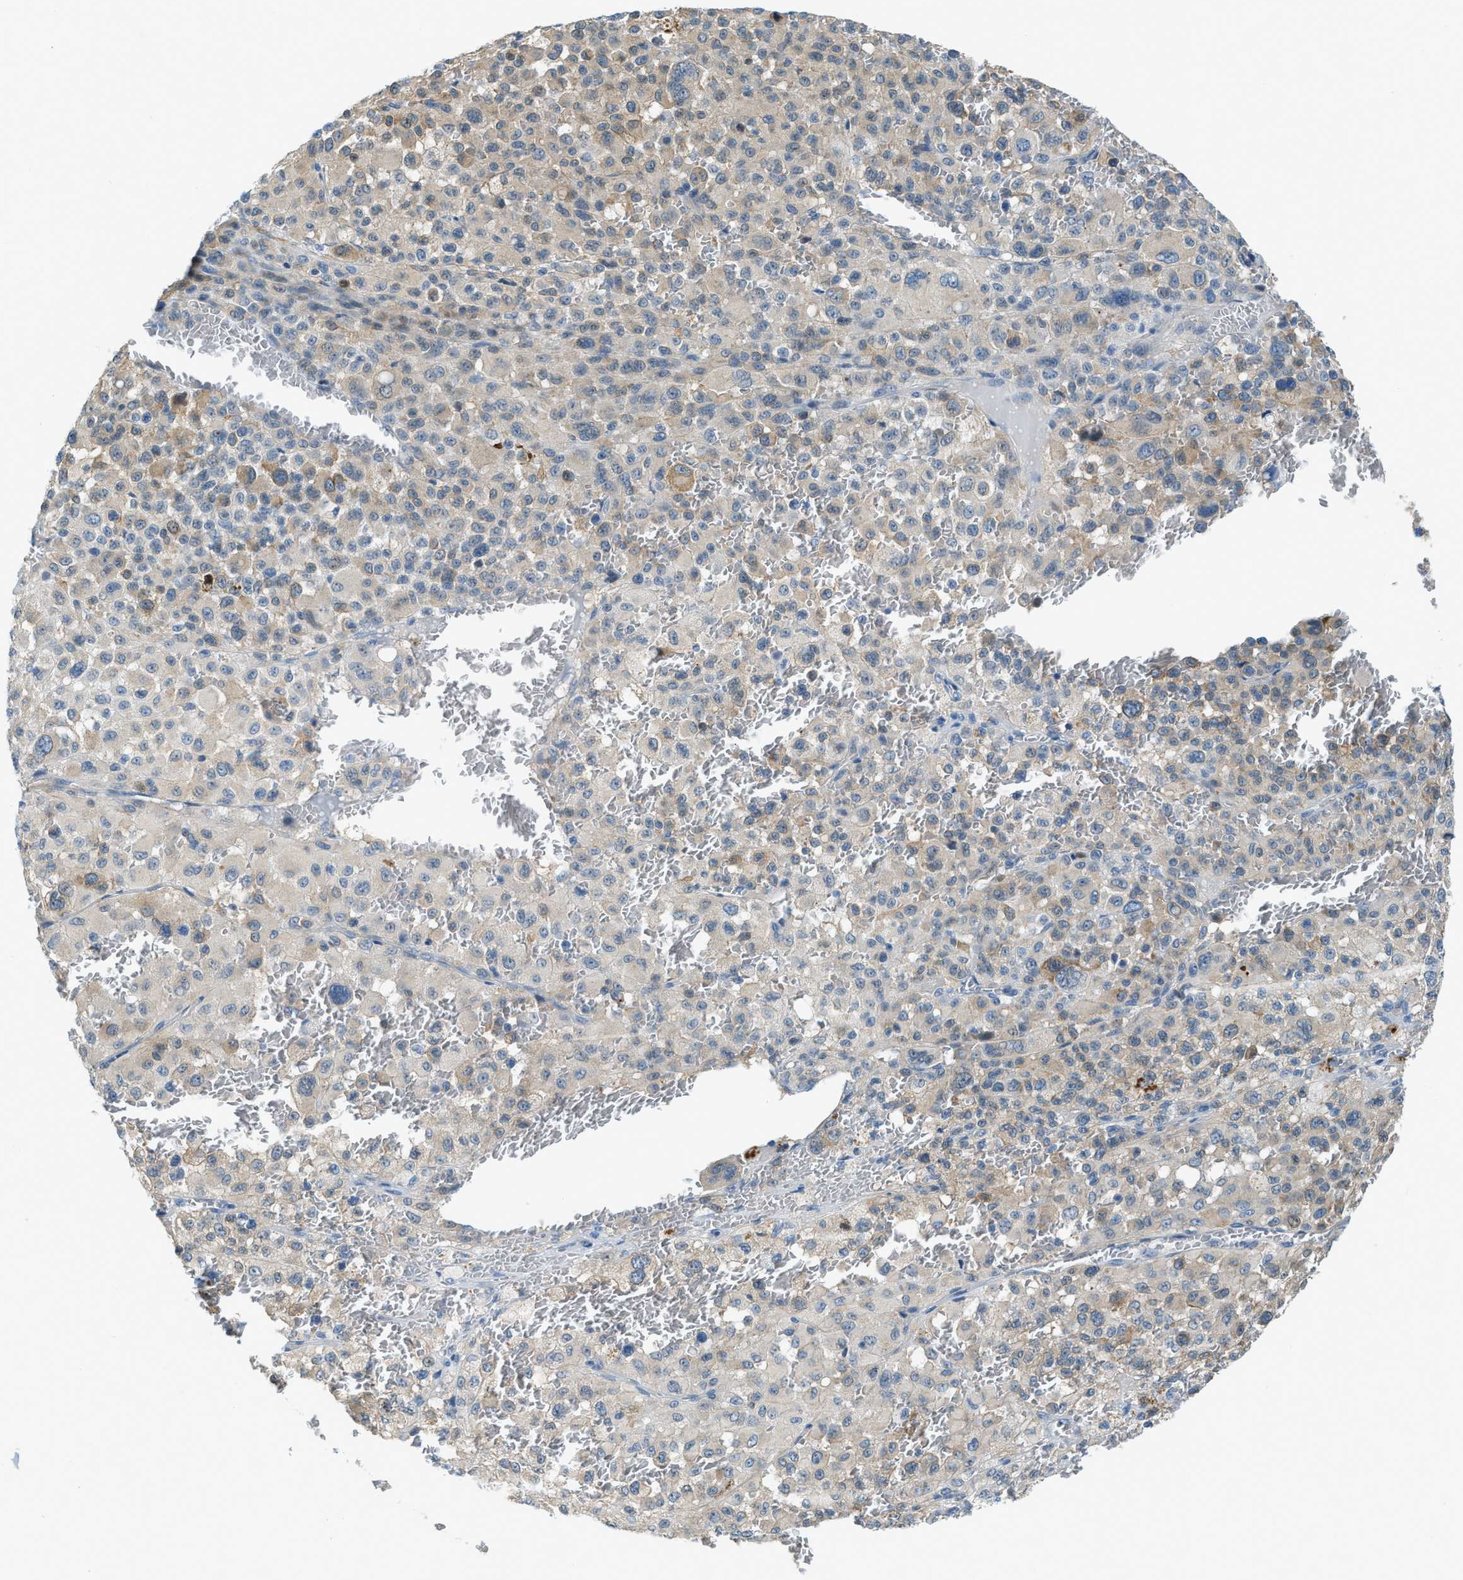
{"staining": {"intensity": "moderate", "quantity": "25%-75%", "location": "cytoplasmic/membranous"}, "tissue": "melanoma", "cell_type": "Tumor cells", "image_type": "cancer", "snomed": [{"axis": "morphology", "description": "Malignant melanoma, Metastatic site"}, {"axis": "topography", "description": "Skin"}], "caption": "Approximately 25%-75% of tumor cells in human malignant melanoma (metastatic site) show moderate cytoplasmic/membranous protein positivity as visualized by brown immunohistochemical staining.", "gene": "NME8", "patient": {"sex": "female", "age": 74}}